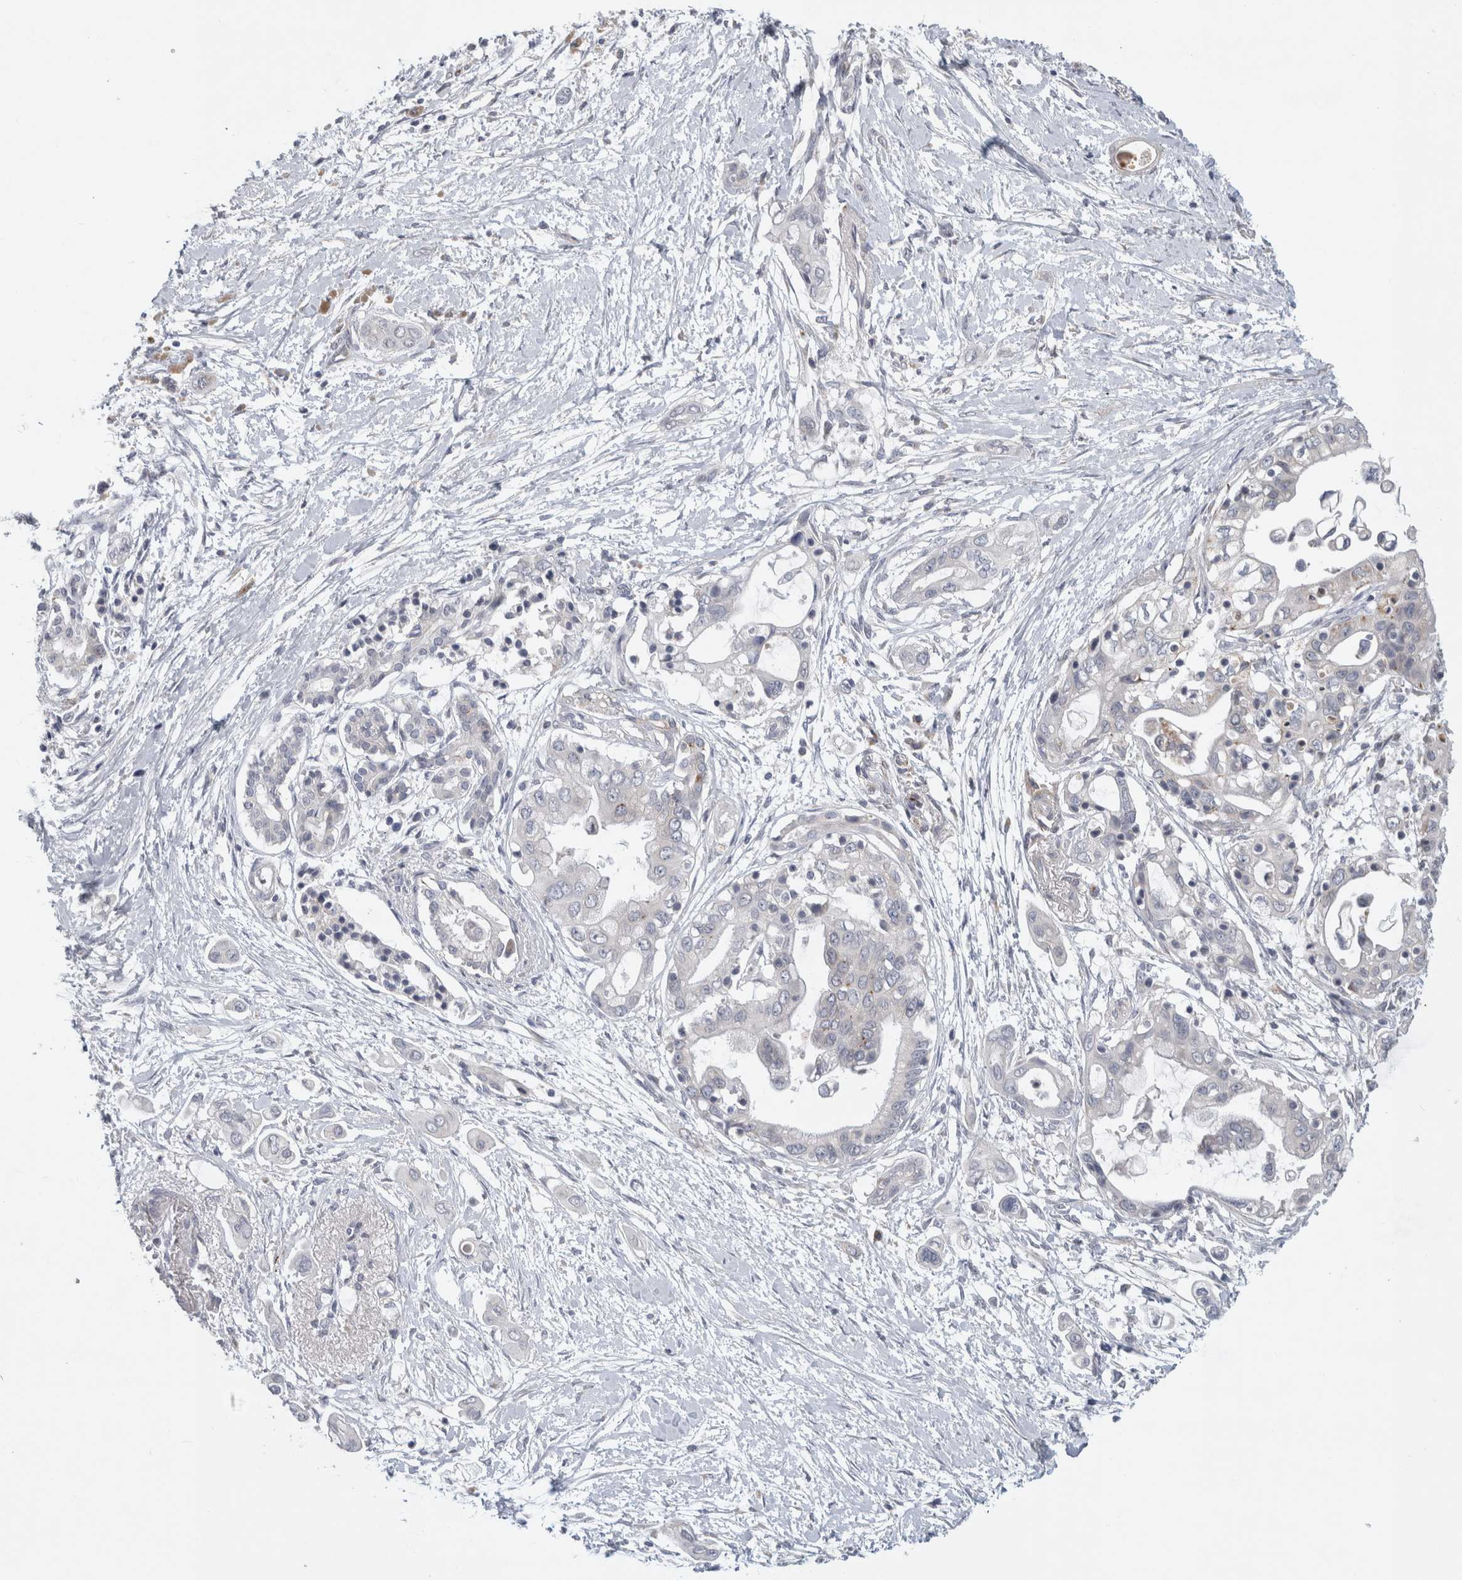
{"staining": {"intensity": "negative", "quantity": "none", "location": "none"}, "tissue": "pancreatic cancer", "cell_type": "Tumor cells", "image_type": "cancer", "snomed": [{"axis": "morphology", "description": "Adenocarcinoma, NOS"}, {"axis": "topography", "description": "Pancreas"}], "caption": "Image shows no significant protein staining in tumor cells of pancreatic cancer.", "gene": "MGAT1", "patient": {"sex": "male", "age": 59}}